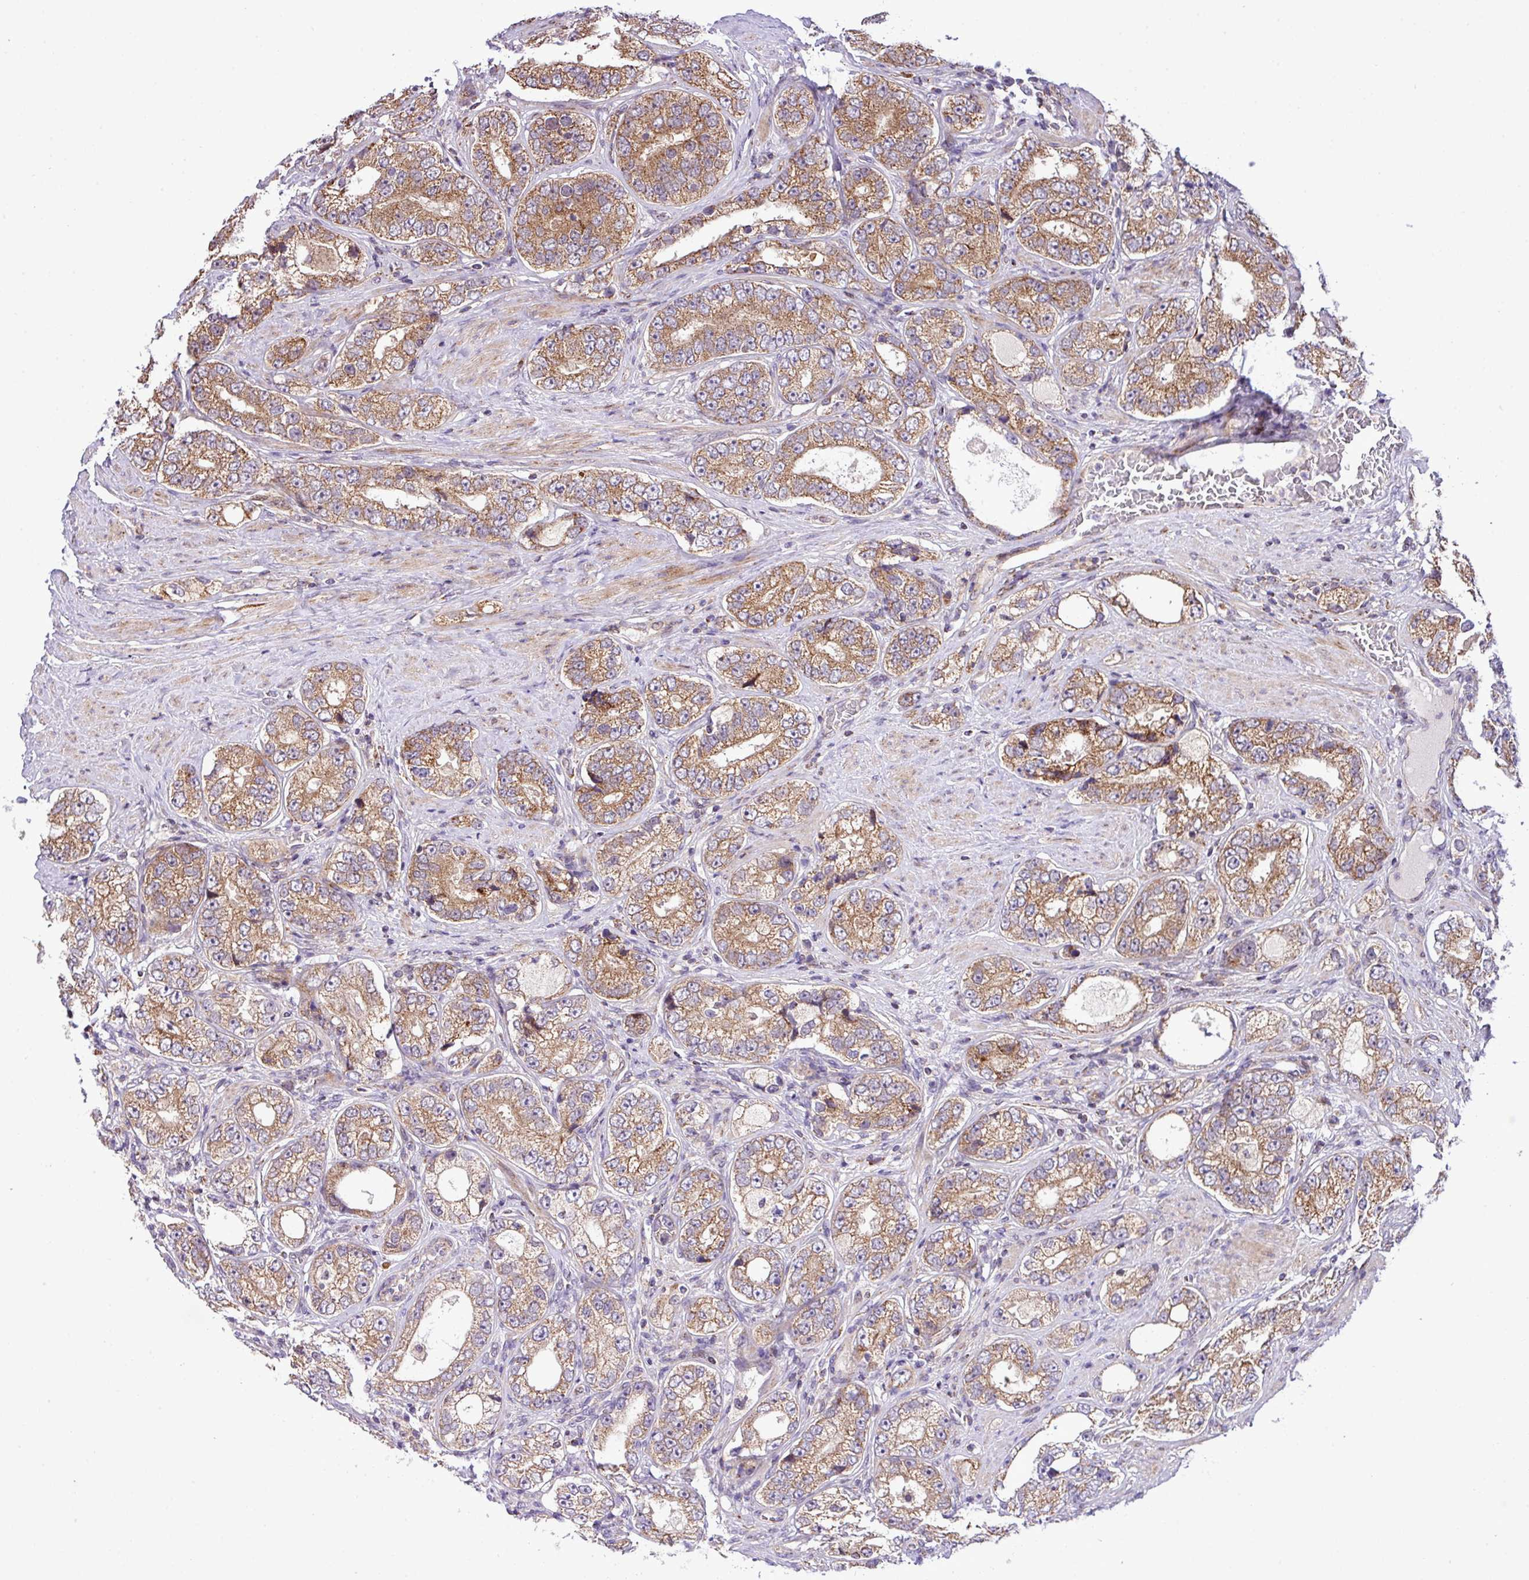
{"staining": {"intensity": "moderate", "quantity": ">75%", "location": "cytoplasmic/membranous"}, "tissue": "prostate cancer", "cell_type": "Tumor cells", "image_type": "cancer", "snomed": [{"axis": "morphology", "description": "Adenocarcinoma, High grade"}, {"axis": "topography", "description": "Prostate"}], "caption": "A medium amount of moderate cytoplasmic/membranous expression is present in about >75% of tumor cells in prostate cancer tissue. Immunohistochemistry (ihc) stains the protein of interest in brown and the nuclei are stained blue.", "gene": "B3GNT9", "patient": {"sex": "male", "age": 56}}